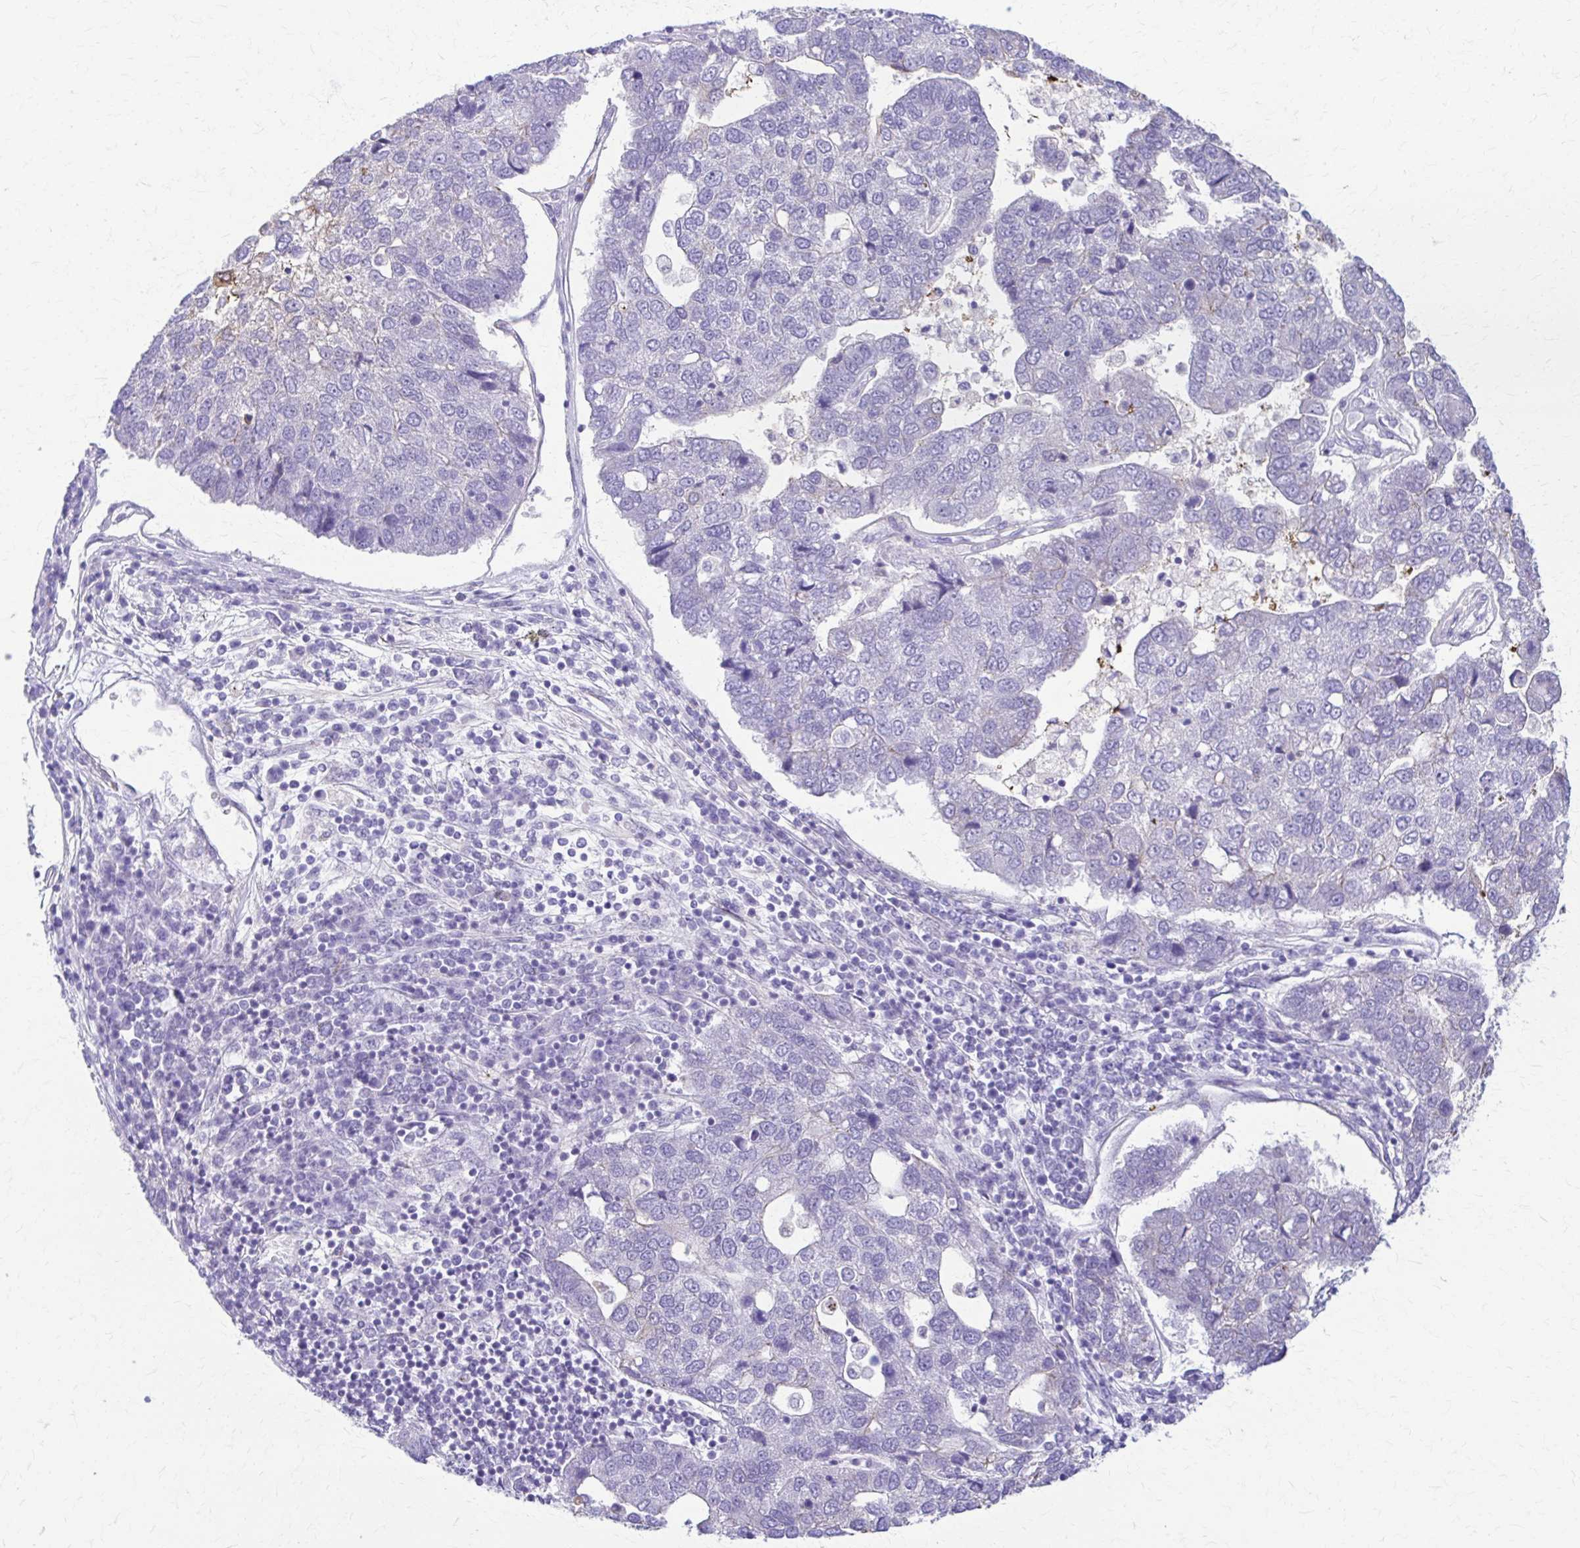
{"staining": {"intensity": "negative", "quantity": "none", "location": "none"}, "tissue": "pancreatic cancer", "cell_type": "Tumor cells", "image_type": "cancer", "snomed": [{"axis": "morphology", "description": "Adenocarcinoma, NOS"}, {"axis": "topography", "description": "Pancreas"}], "caption": "This micrograph is of adenocarcinoma (pancreatic) stained with immunohistochemistry (IHC) to label a protein in brown with the nuclei are counter-stained blue. There is no staining in tumor cells.", "gene": "DSP", "patient": {"sex": "female", "age": 61}}